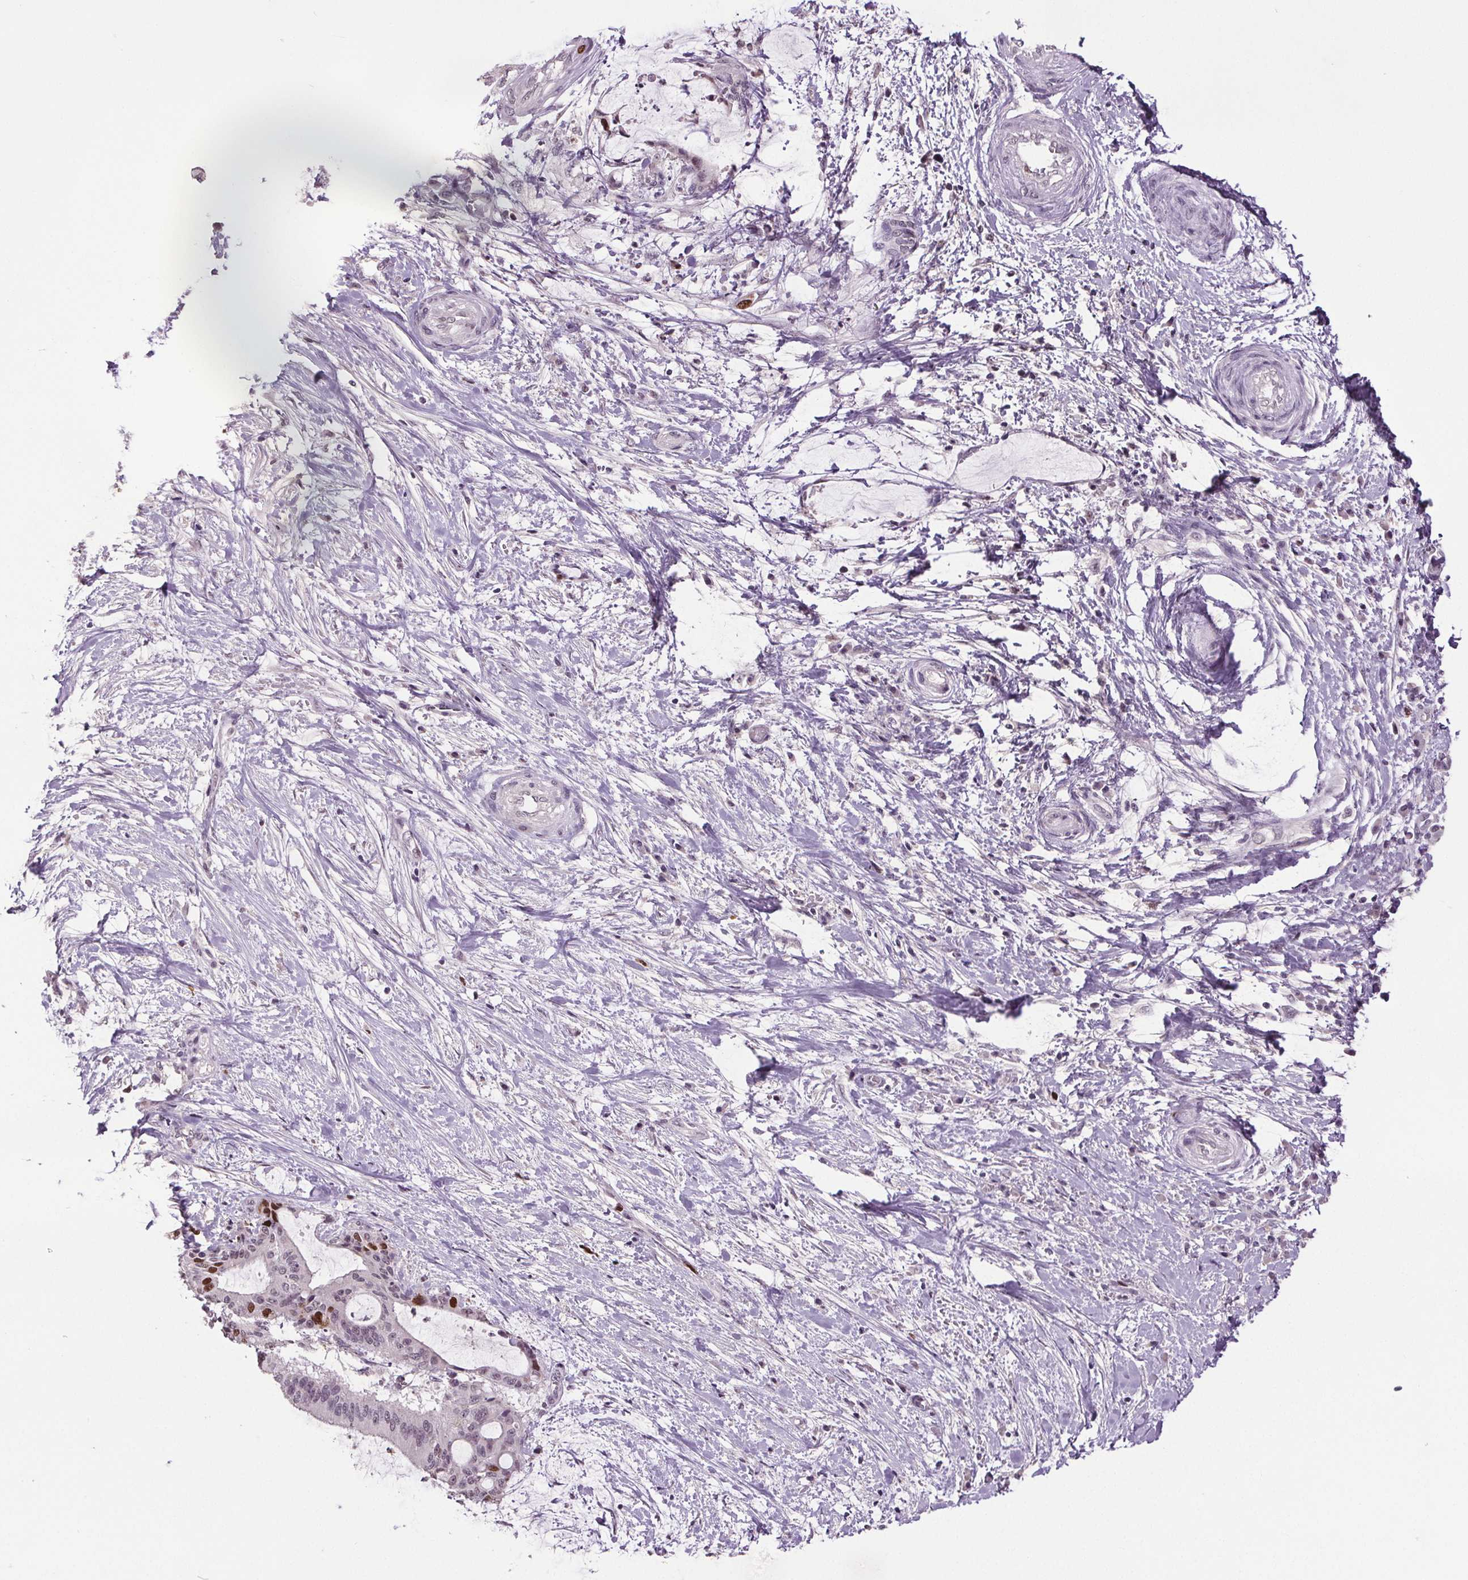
{"staining": {"intensity": "strong", "quantity": "<25%", "location": "nuclear"}, "tissue": "liver cancer", "cell_type": "Tumor cells", "image_type": "cancer", "snomed": [{"axis": "morphology", "description": "Cholangiocarcinoma"}, {"axis": "topography", "description": "Liver"}], "caption": "There is medium levels of strong nuclear positivity in tumor cells of liver cancer, as demonstrated by immunohistochemical staining (brown color).", "gene": "CENPF", "patient": {"sex": "female", "age": 73}}